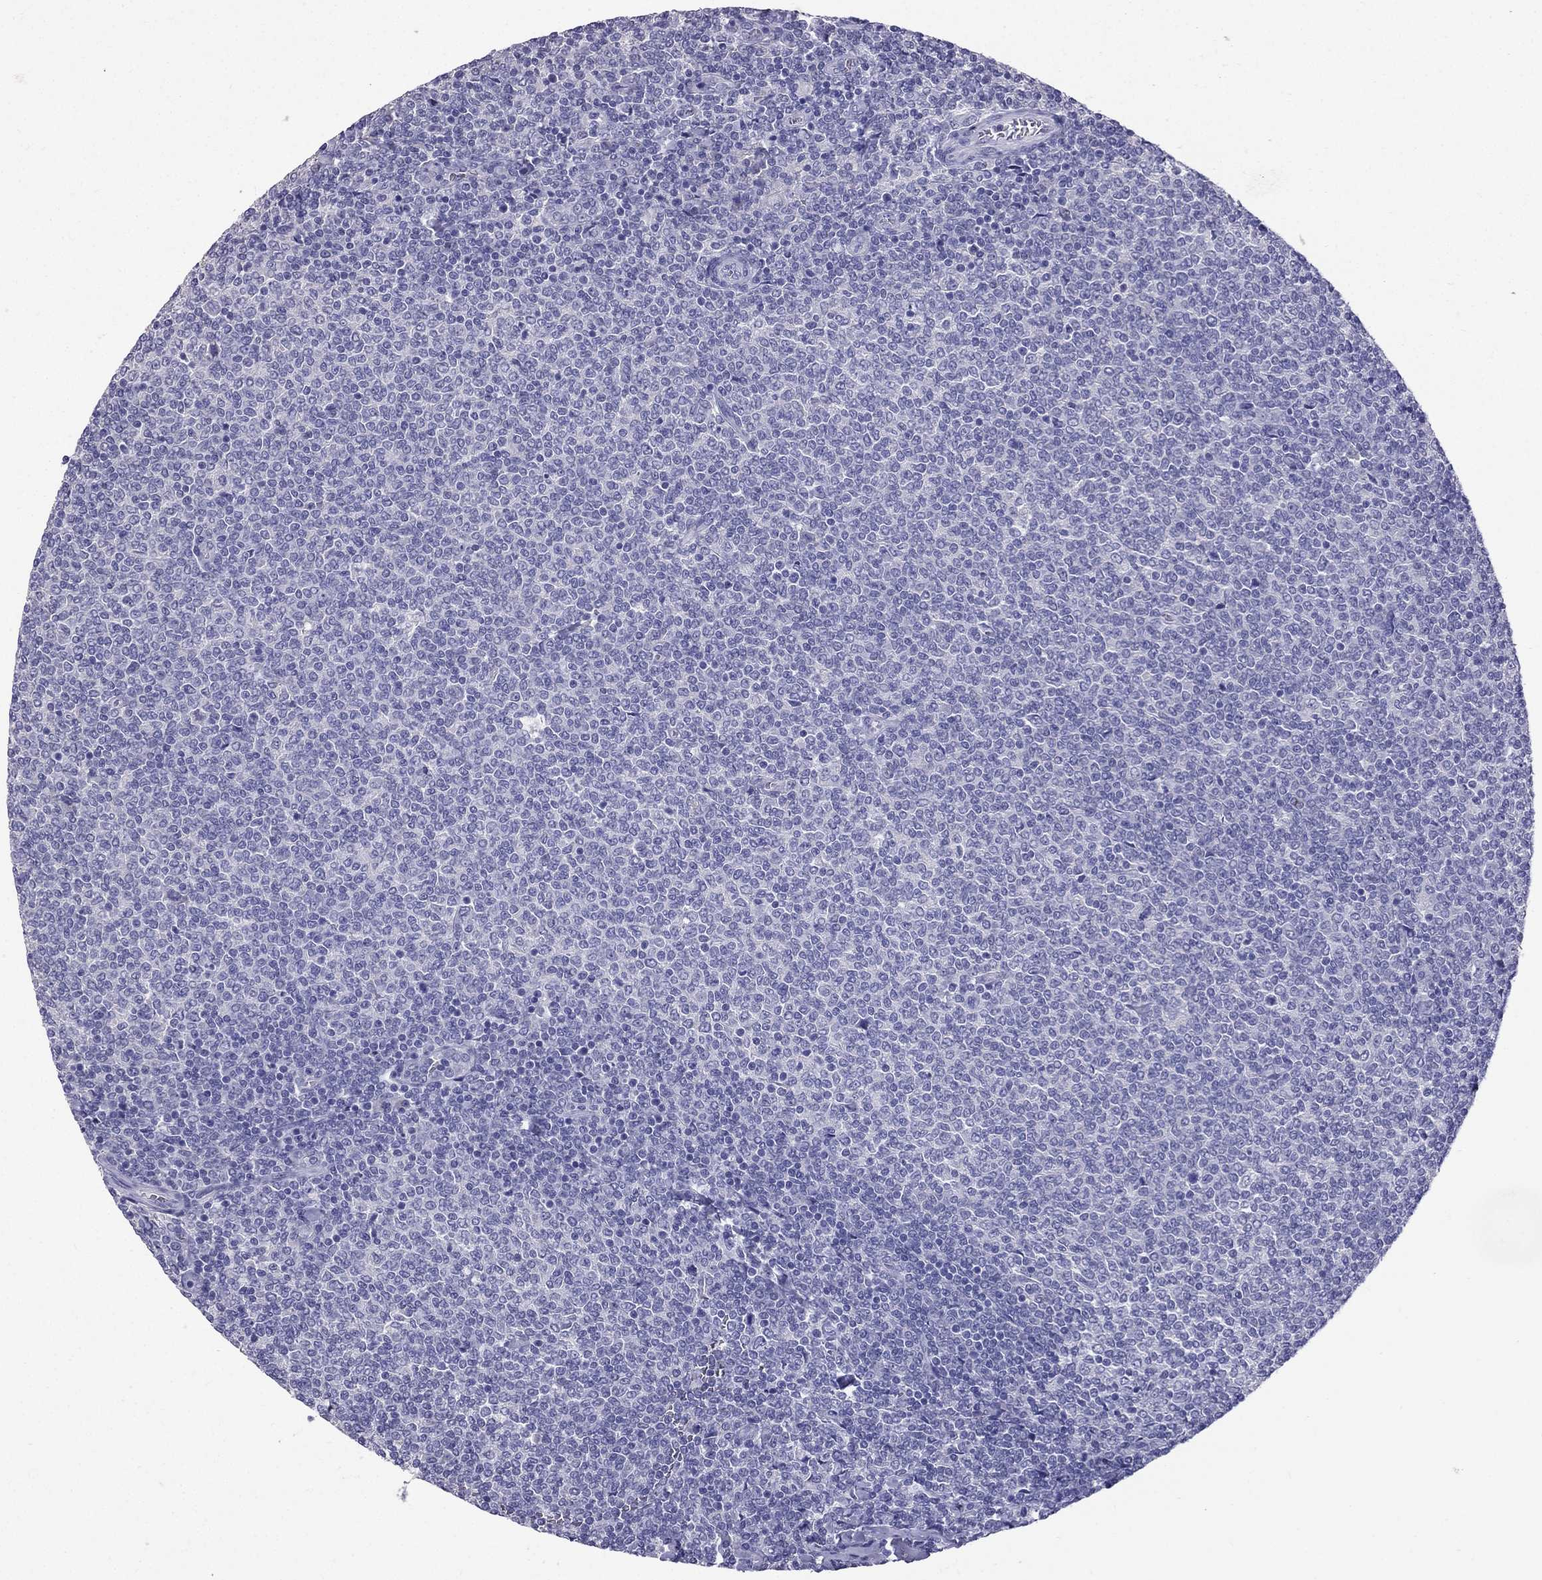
{"staining": {"intensity": "negative", "quantity": "none", "location": "none"}, "tissue": "lymphoma", "cell_type": "Tumor cells", "image_type": "cancer", "snomed": [{"axis": "morphology", "description": "Malignant lymphoma, non-Hodgkin's type, Low grade"}, {"axis": "topography", "description": "Lymph node"}], "caption": "The micrograph displays no significant positivity in tumor cells of lymphoma.", "gene": "SCG5", "patient": {"sex": "male", "age": 52}}